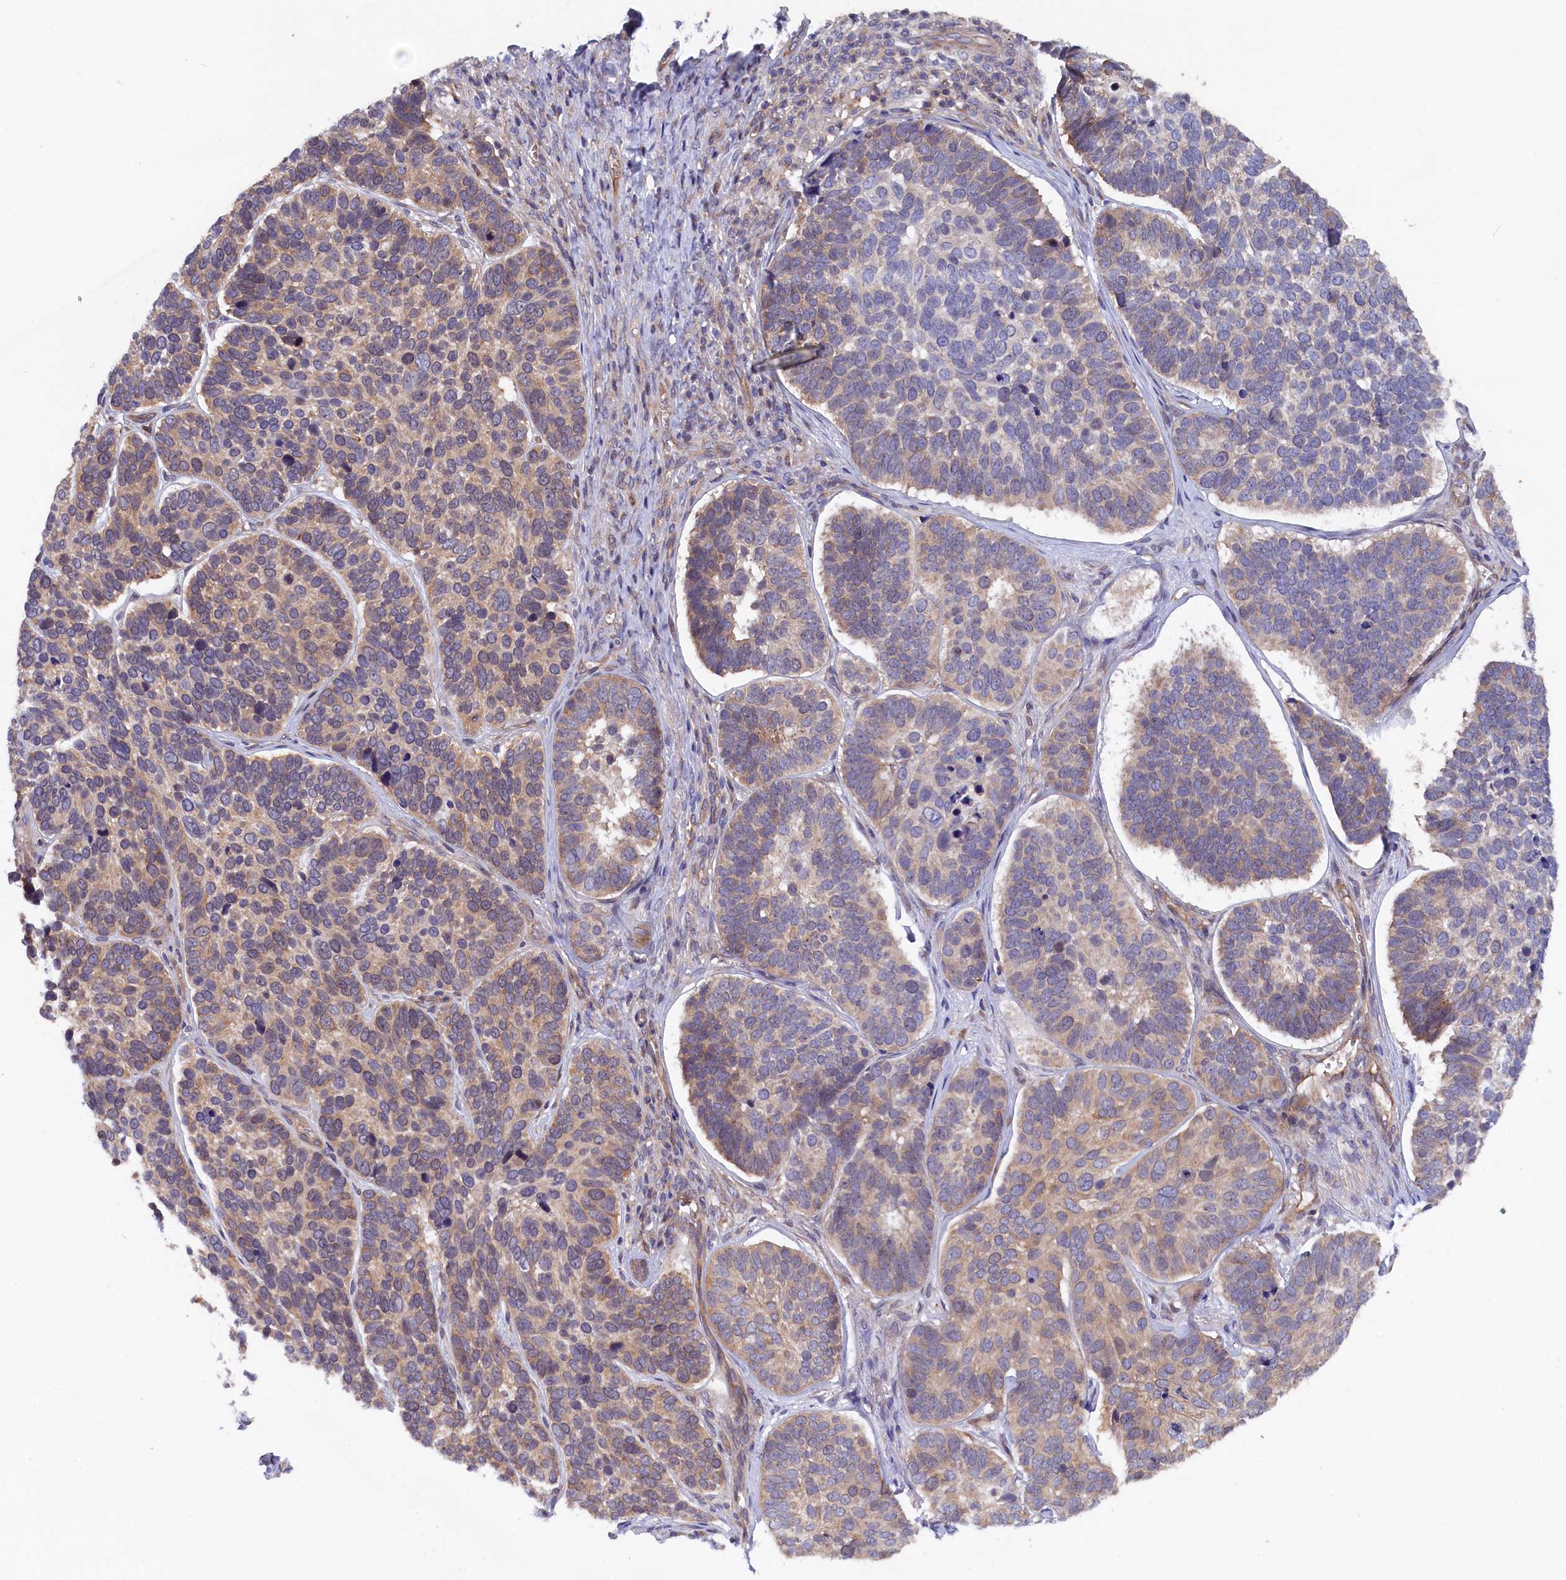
{"staining": {"intensity": "moderate", "quantity": ">75%", "location": "cytoplasmic/membranous"}, "tissue": "skin cancer", "cell_type": "Tumor cells", "image_type": "cancer", "snomed": [{"axis": "morphology", "description": "Basal cell carcinoma"}, {"axis": "topography", "description": "Skin"}], "caption": "Skin basal cell carcinoma stained for a protein demonstrates moderate cytoplasmic/membranous positivity in tumor cells.", "gene": "JPT2", "patient": {"sex": "male", "age": 62}}